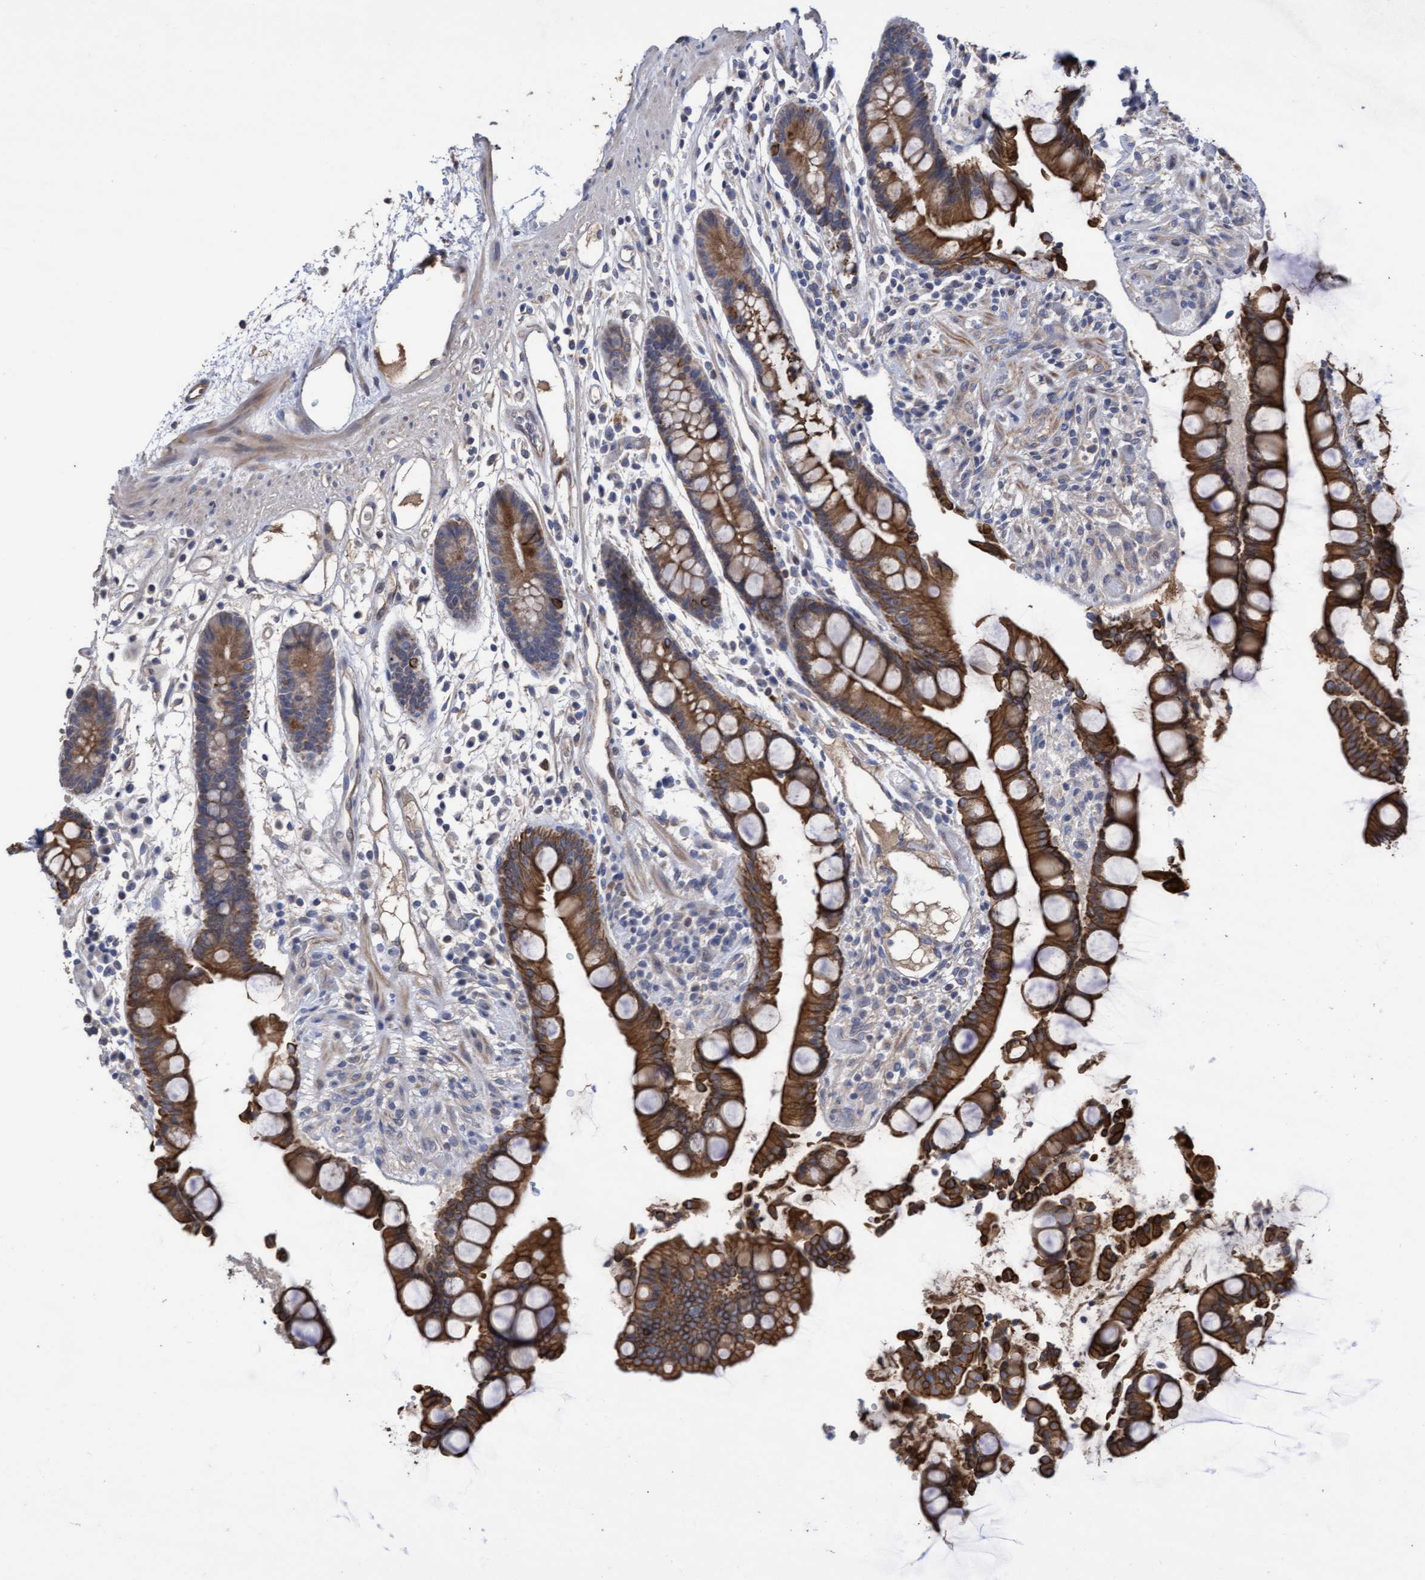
{"staining": {"intensity": "moderate", "quantity": ">75%", "location": "cytoplasmic/membranous"}, "tissue": "colon", "cell_type": "Endothelial cells", "image_type": "normal", "snomed": [{"axis": "morphology", "description": "Normal tissue, NOS"}, {"axis": "topography", "description": "Colon"}], "caption": "About >75% of endothelial cells in normal colon demonstrate moderate cytoplasmic/membranous protein expression as visualized by brown immunohistochemical staining.", "gene": "KRT24", "patient": {"sex": "male", "age": 73}}